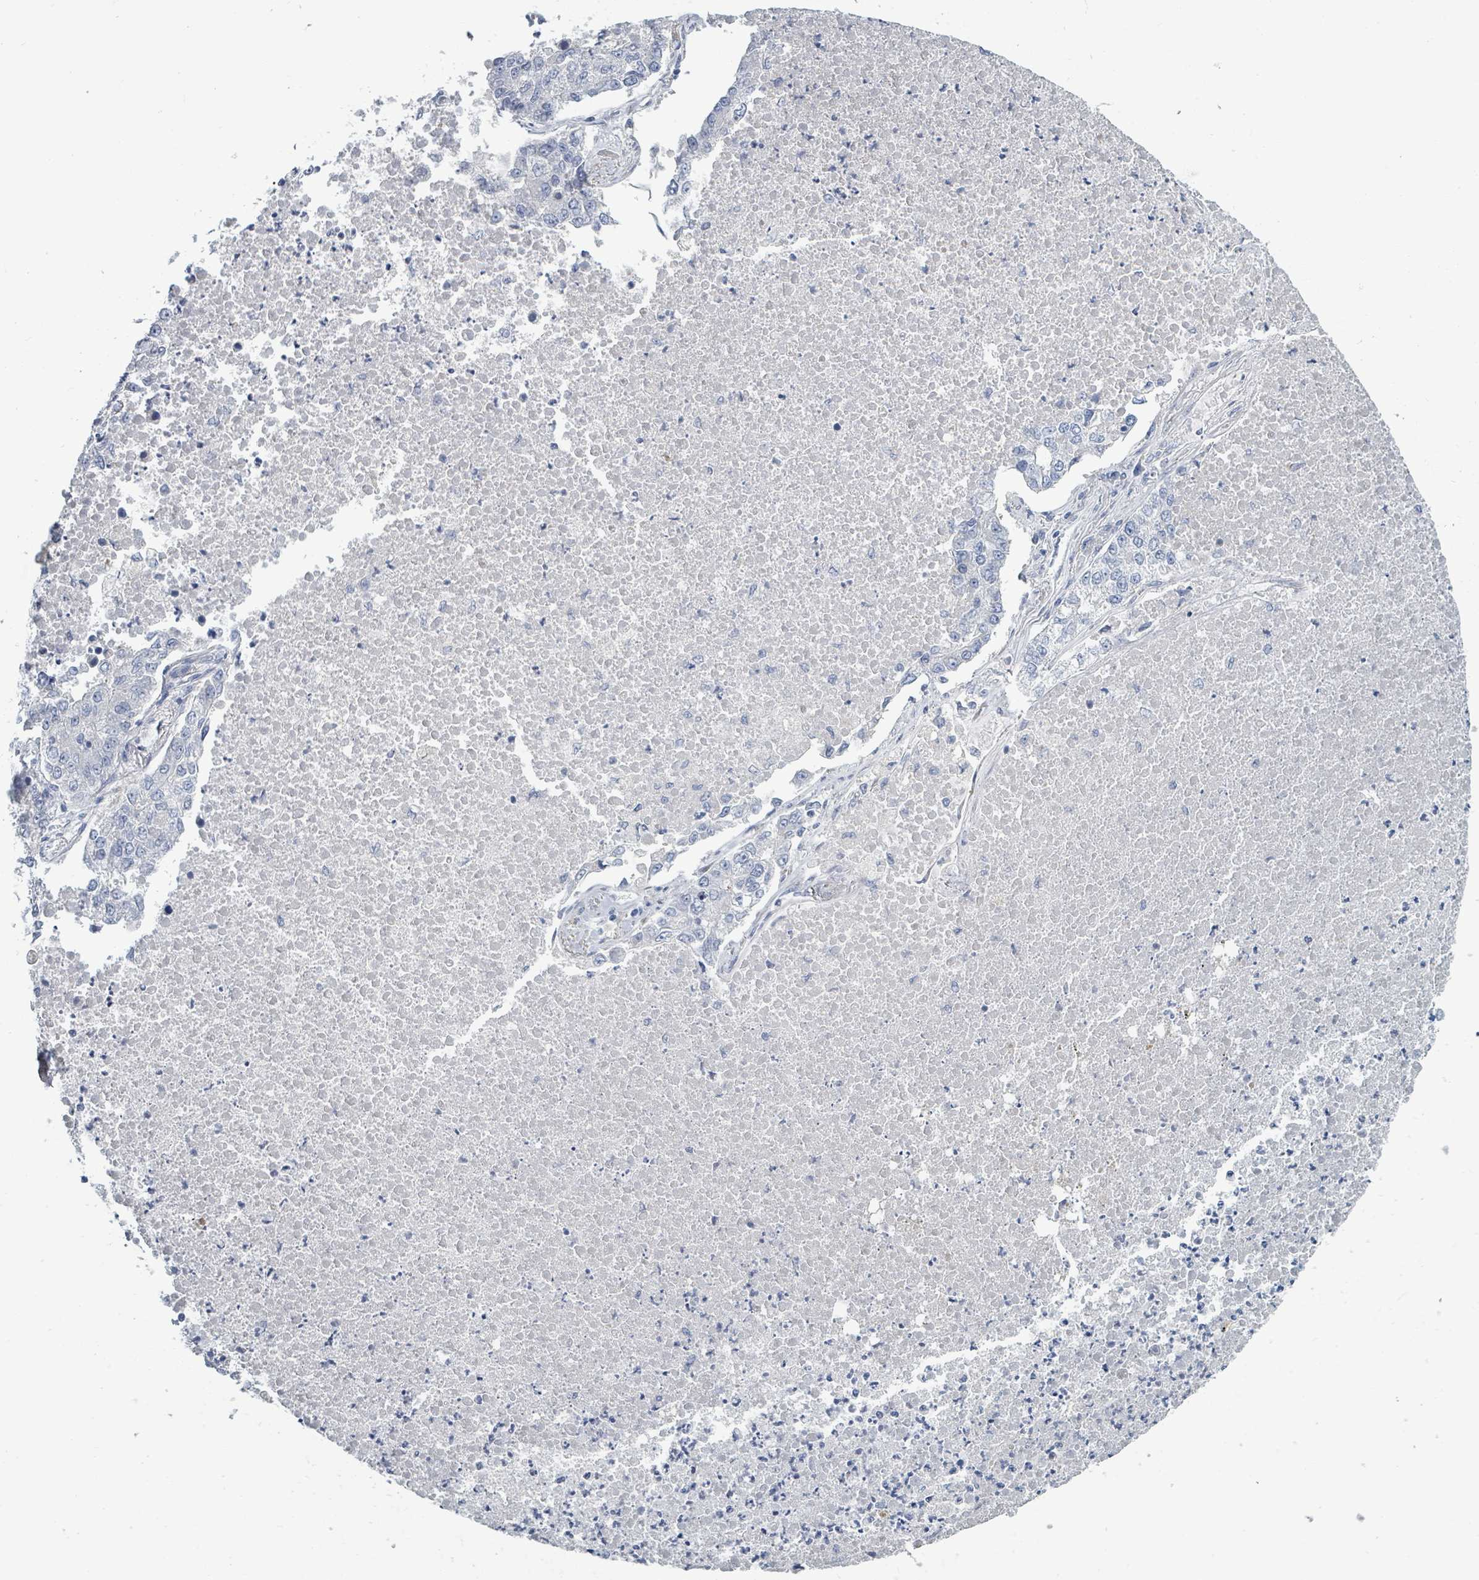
{"staining": {"intensity": "negative", "quantity": "none", "location": "none"}, "tissue": "lung cancer", "cell_type": "Tumor cells", "image_type": "cancer", "snomed": [{"axis": "morphology", "description": "Adenocarcinoma, NOS"}, {"axis": "topography", "description": "Lung"}], "caption": "This image is of adenocarcinoma (lung) stained with immunohistochemistry to label a protein in brown with the nuclei are counter-stained blue. There is no expression in tumor cells.", "gene": "RAB33B", "patient": {"sex": "male", "age": 49}}